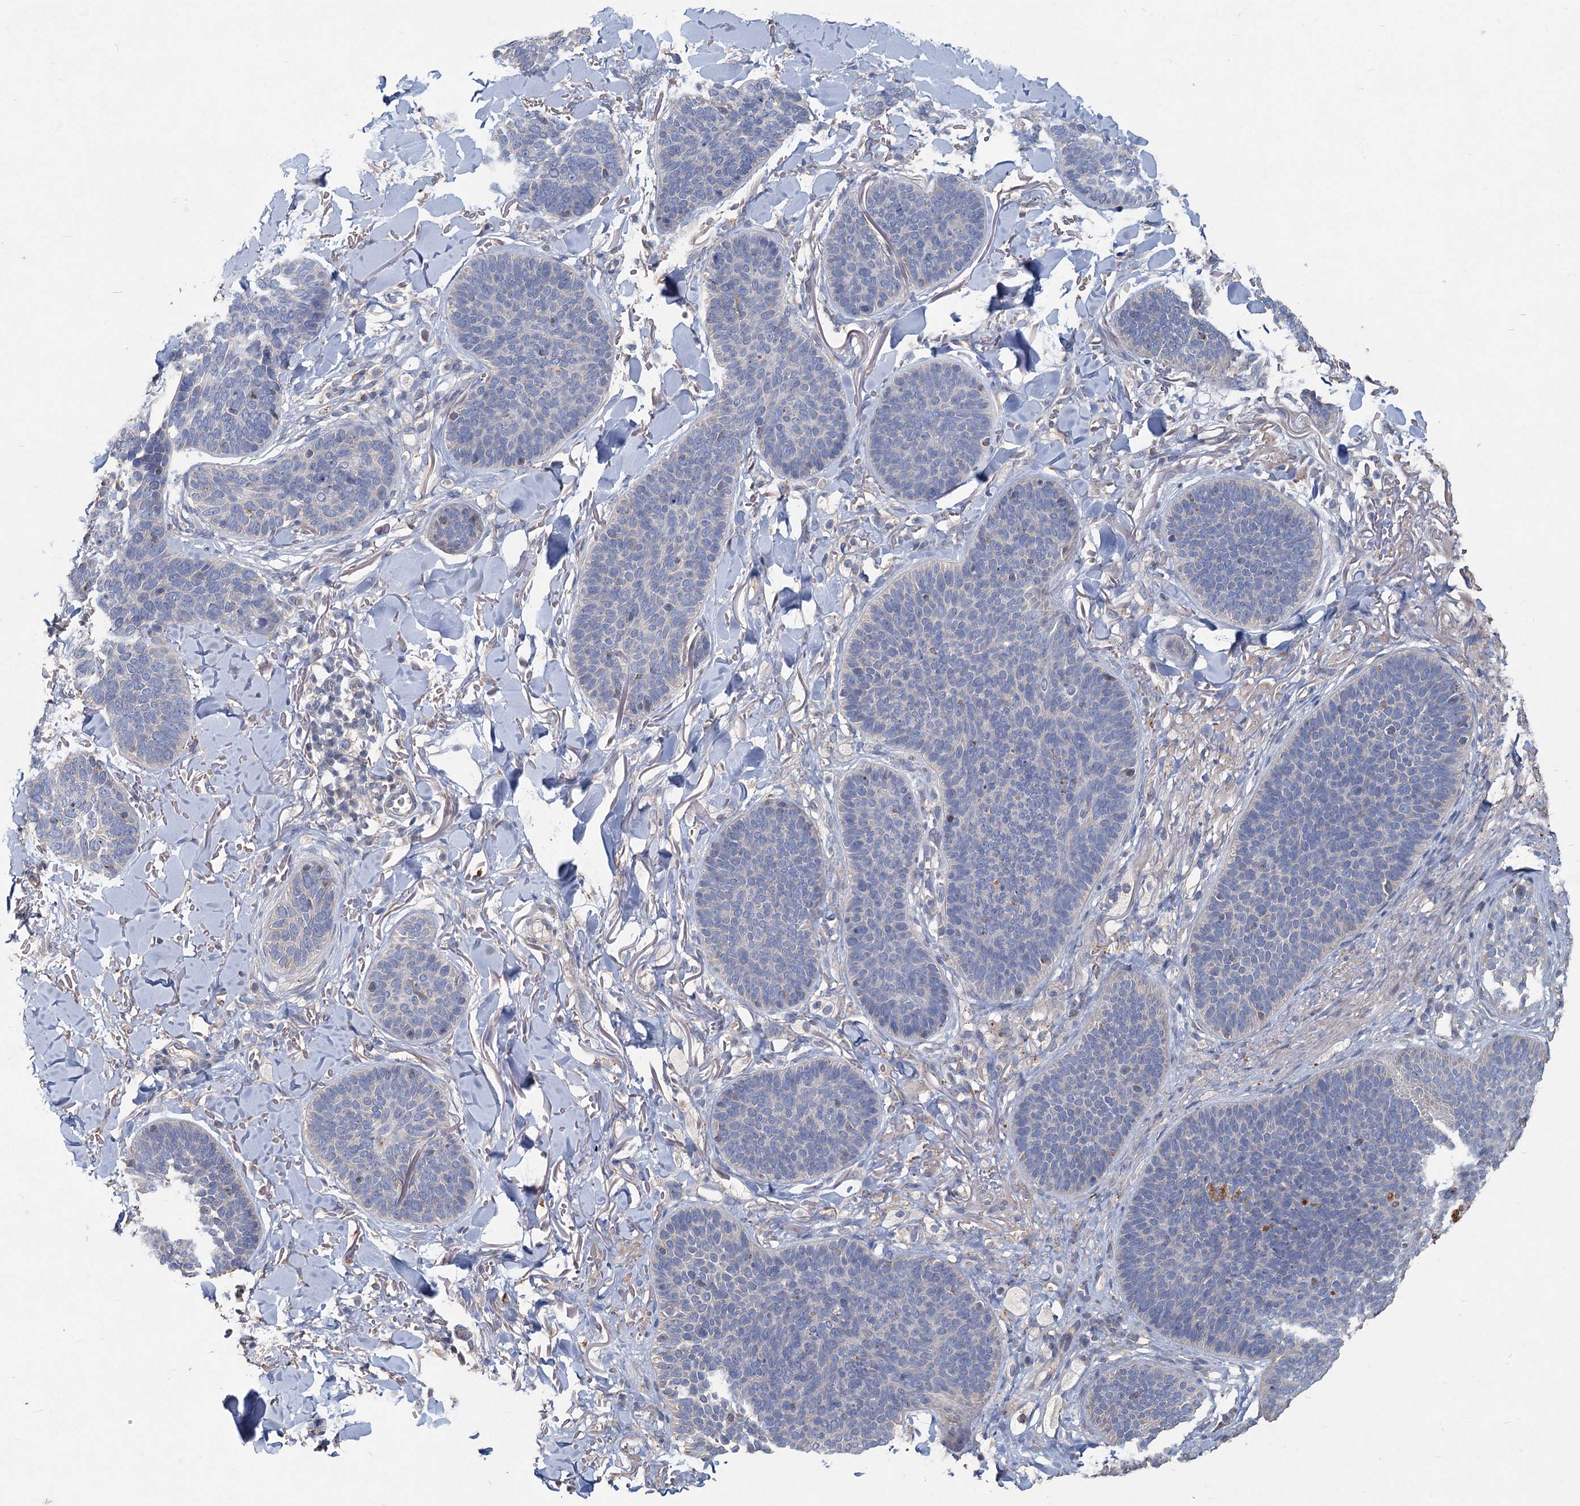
{"staining": {"intensity": "negative", "quantity": "none", "location": "none"}, "tissue": "skin cancer", "cell_type": "Tumor cells", "image_type": "cancer", "snomed": [{"axis": "morphology", "description": "Basal cell carcinoma"}, {"axis": "topography", "description": "Skin"}], "caption": "This is an immunohistochemistry (IHC) histopathology image of skin cancer. There is no positivity in tumor cells.", "gene": "HES2", "patient": {"sex": "male", "age": 85}}